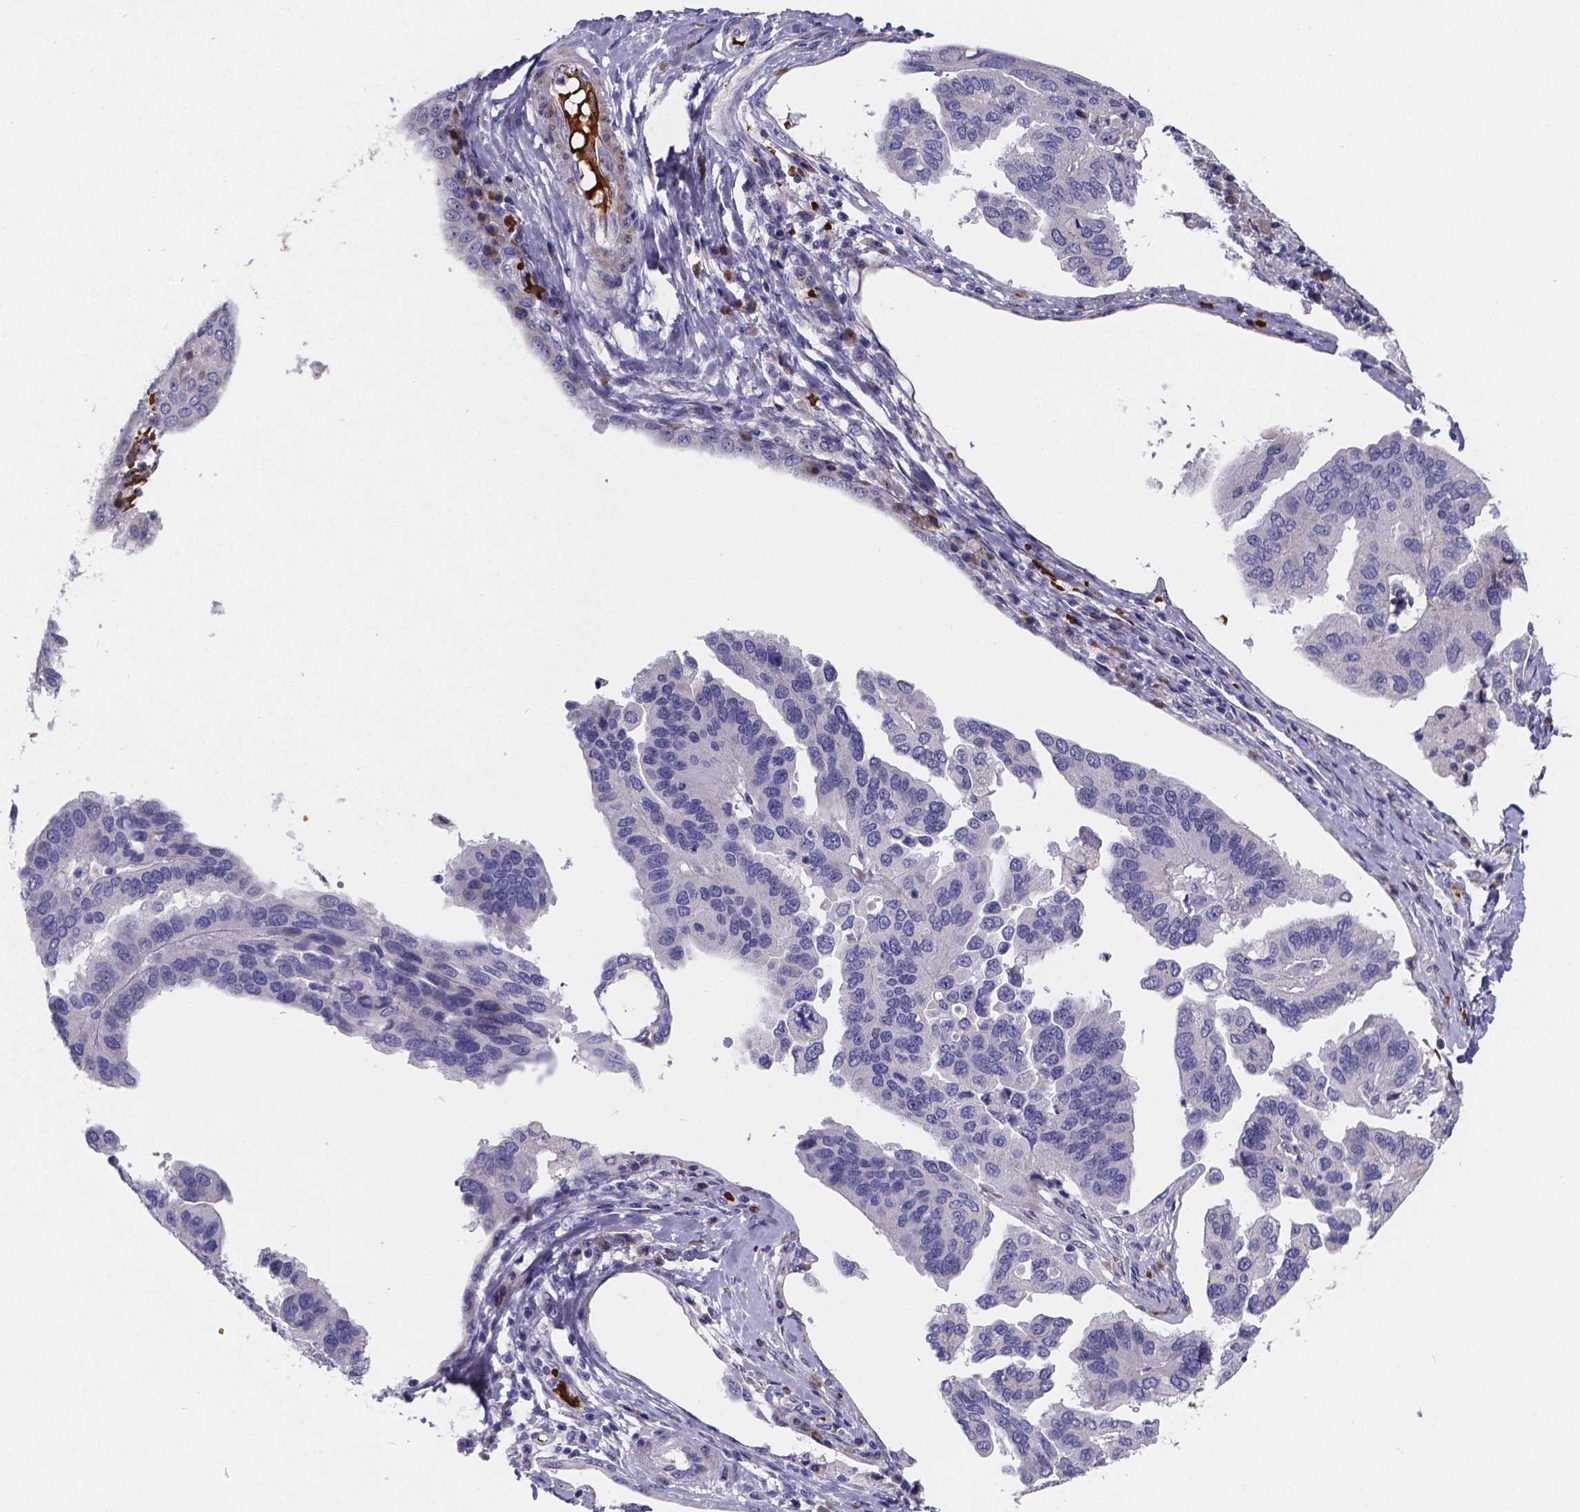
{"staining": {"intensity": "negative", "quantity": "none", "location": "none"}, "tissue": "ovarian cancer", "cell_type": "Tumor cells", "image_type": "cancer", "snomed": [{"axis": "morphology", "description": "Cystadenocarcinoma, serous, NOS"}, {"axis": "topography", "description": "Ovary"}], "caption": "An immunohistochemistry (IHC) photomicrograph of serous cystadenocarcinoma (ovarian) is shown. There is no staining in tumor cells of serous cystadenocarcinoma (ovarian). (Stains: DAB IHC with hematoxylin counter stain, Microscopy: brightfield microscopy at high magnification).", "gene": "GABRA3", "patient": {"sex": "female", "age": 79}}